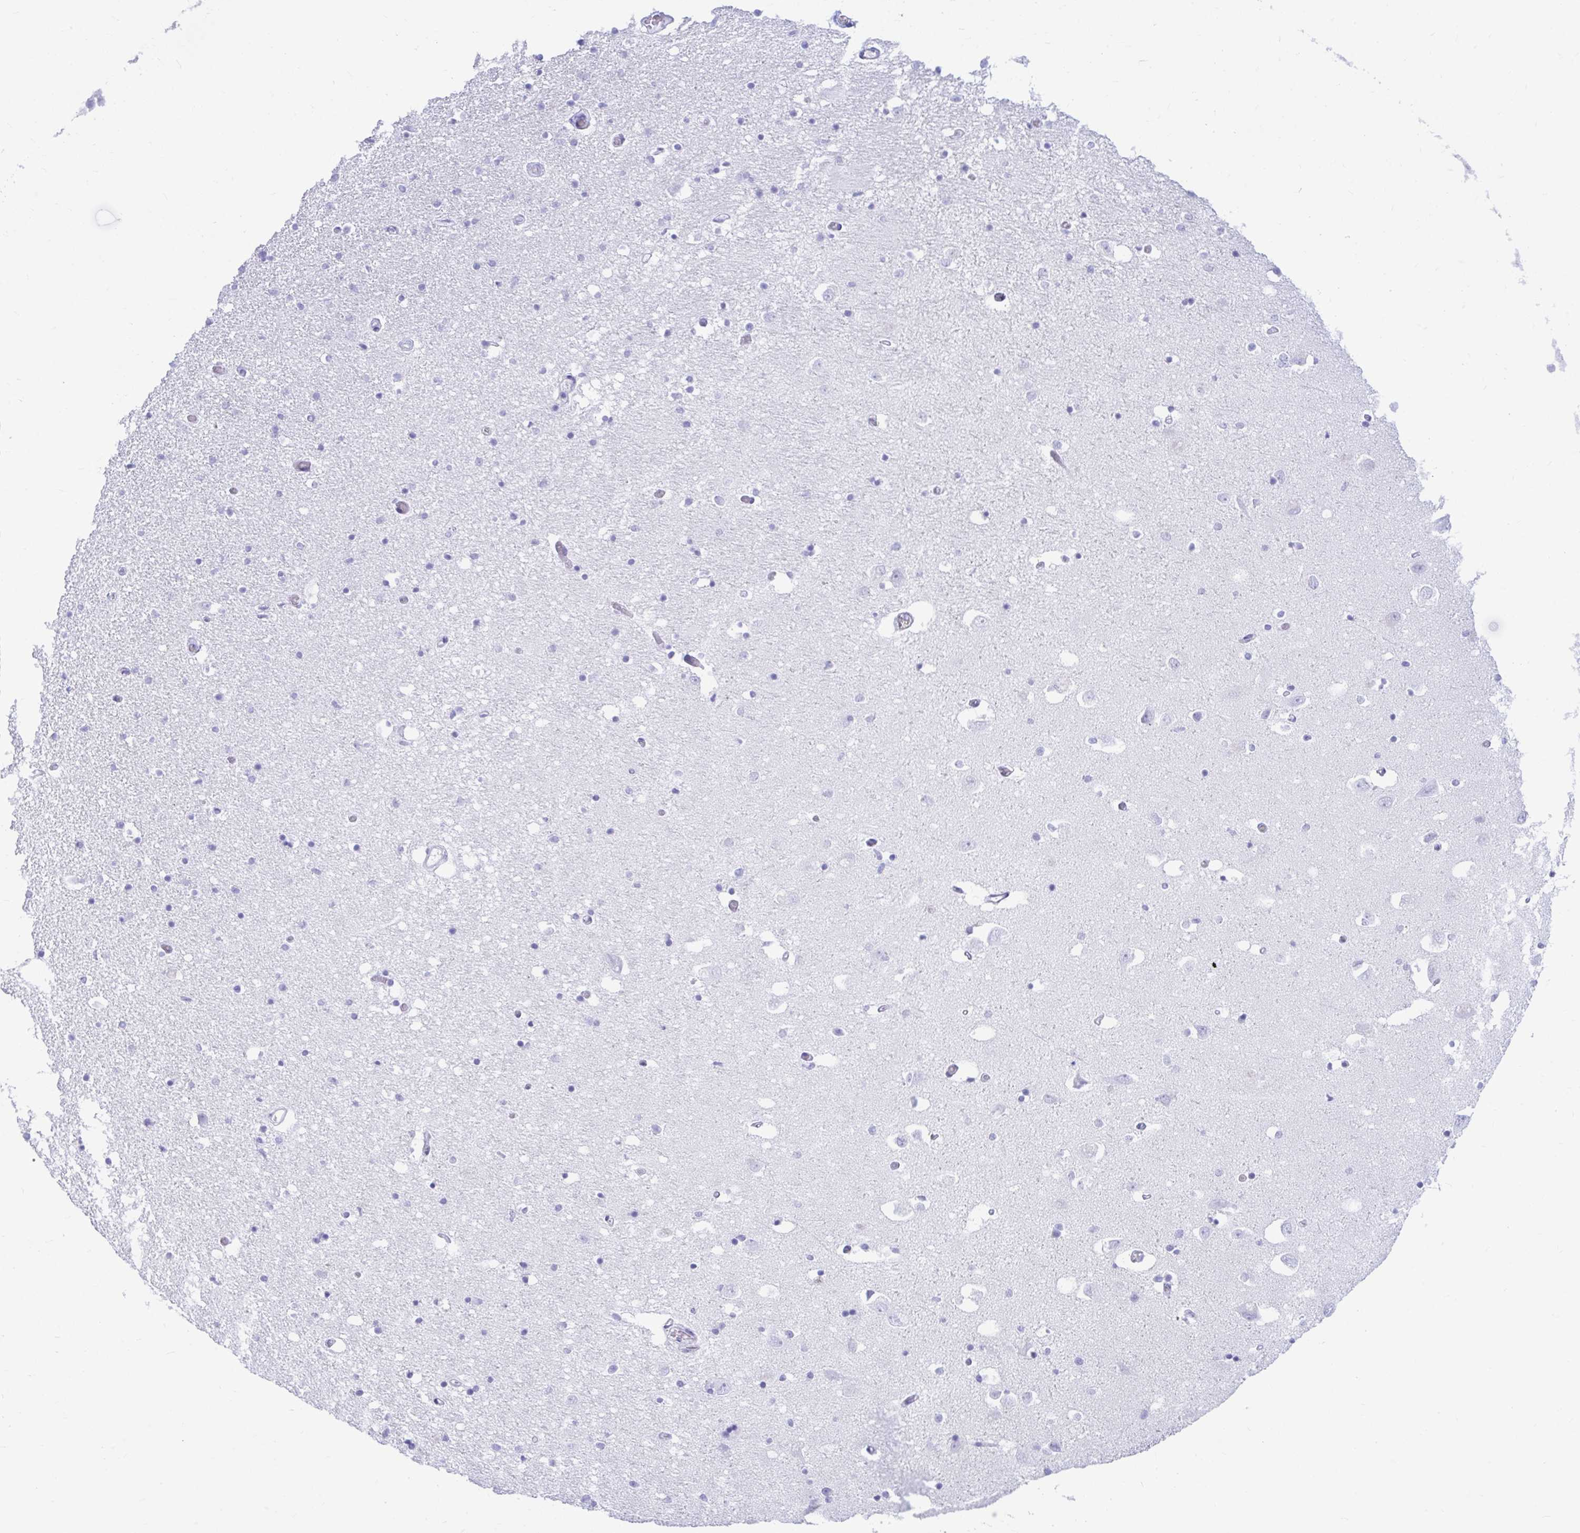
{"staining": {"intensity": "negative", "quantity": "none", "location": "none"}, "tissue": "caudate", "cell_type": "Glial cells", "image_type": "normal", "snomed": [{"axis": "morphology", "description": "Normal tissue, NOS"}, {"axis": "topography", "description": "Lateral ventricle wall"}, {"axis": "topography", "description": "Hippocampus"}], "caption": "Glial cells show no significant staining in normal caudate. (DAB (3,3'-diaminobenzidine) immunohistochemistry (IHC), high magnification).", "gene": "SHISA8", "patient": {"sex": "female", "age": 63}}